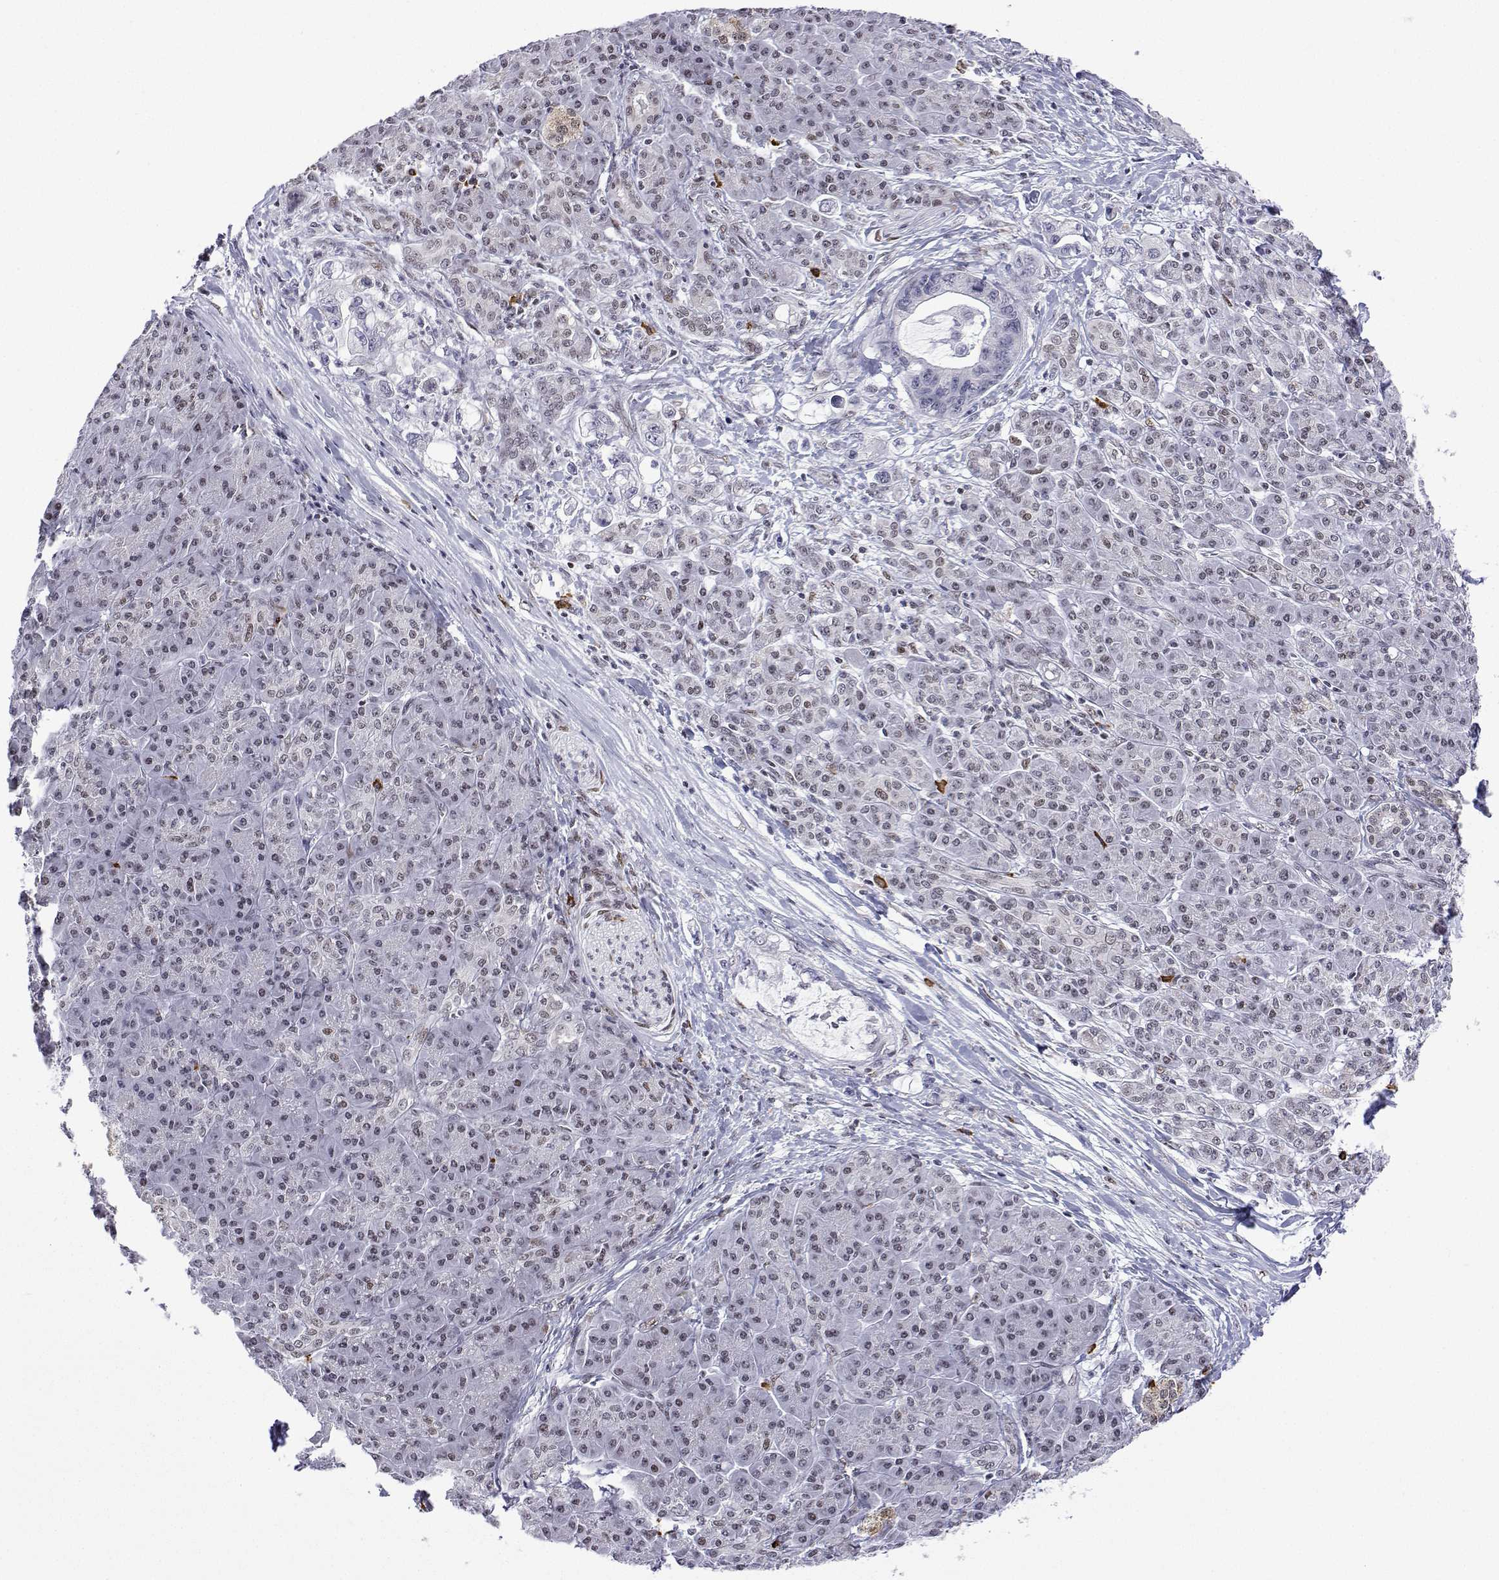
{"staining": {"intensity": "negative", "quantity": "none", "location": "none"}, "tissue": "pancreatic cancer", "cell_type": "Tumor cells", "image_type": "cancer", "snomed": [{"axis": "morphology", "description": "Adenocarcinoma, NOS"}, {"axis": "topography", "description": "Pancreas"}], "caption": "Tumor cells are negative for brown protein staining in pancreatic cancer (adenocarcinoma).", "gene": "XPC", "patient": {"sex": "male", "age": 61}}